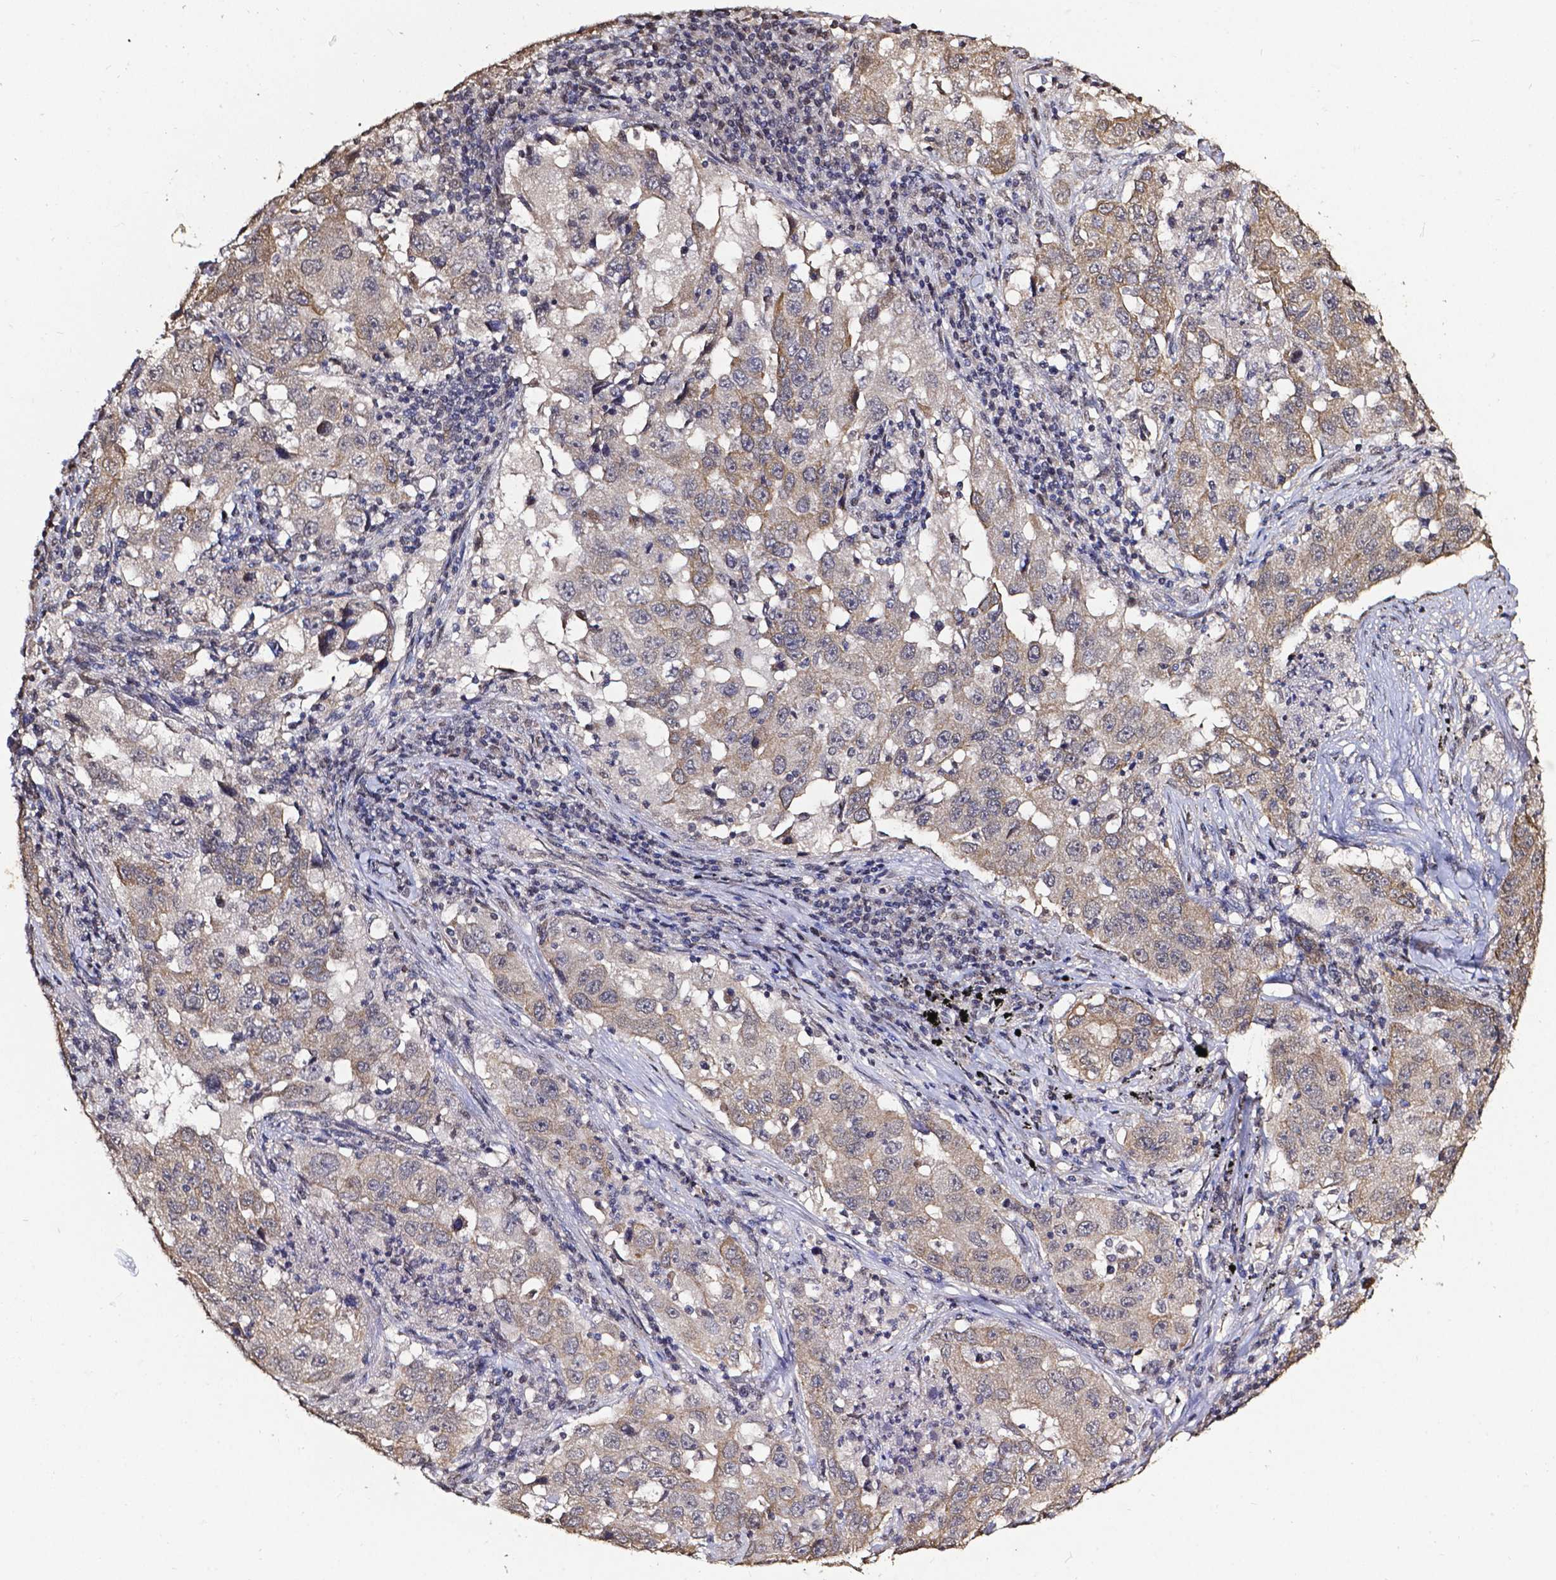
{"staining": {"intensity": "weak", "quantity": "<25%", "location": "cytoplasmic/membranous"}, "tissue": "lung cancer", "cell_type": "Tumor cells", "image_type": "cancer", "snomed": [{"axis": "morphology", "description": "Adenocarcinoma, NOS"}, {"axis": "topography", "description": "Lung"}], "caption": "Lung adenocarcinoma stained for a protein using IHC demonstrates no positivity tumor cells.", "gene": "GLRA2", "patient": {"sex": "male", "age": 73}}